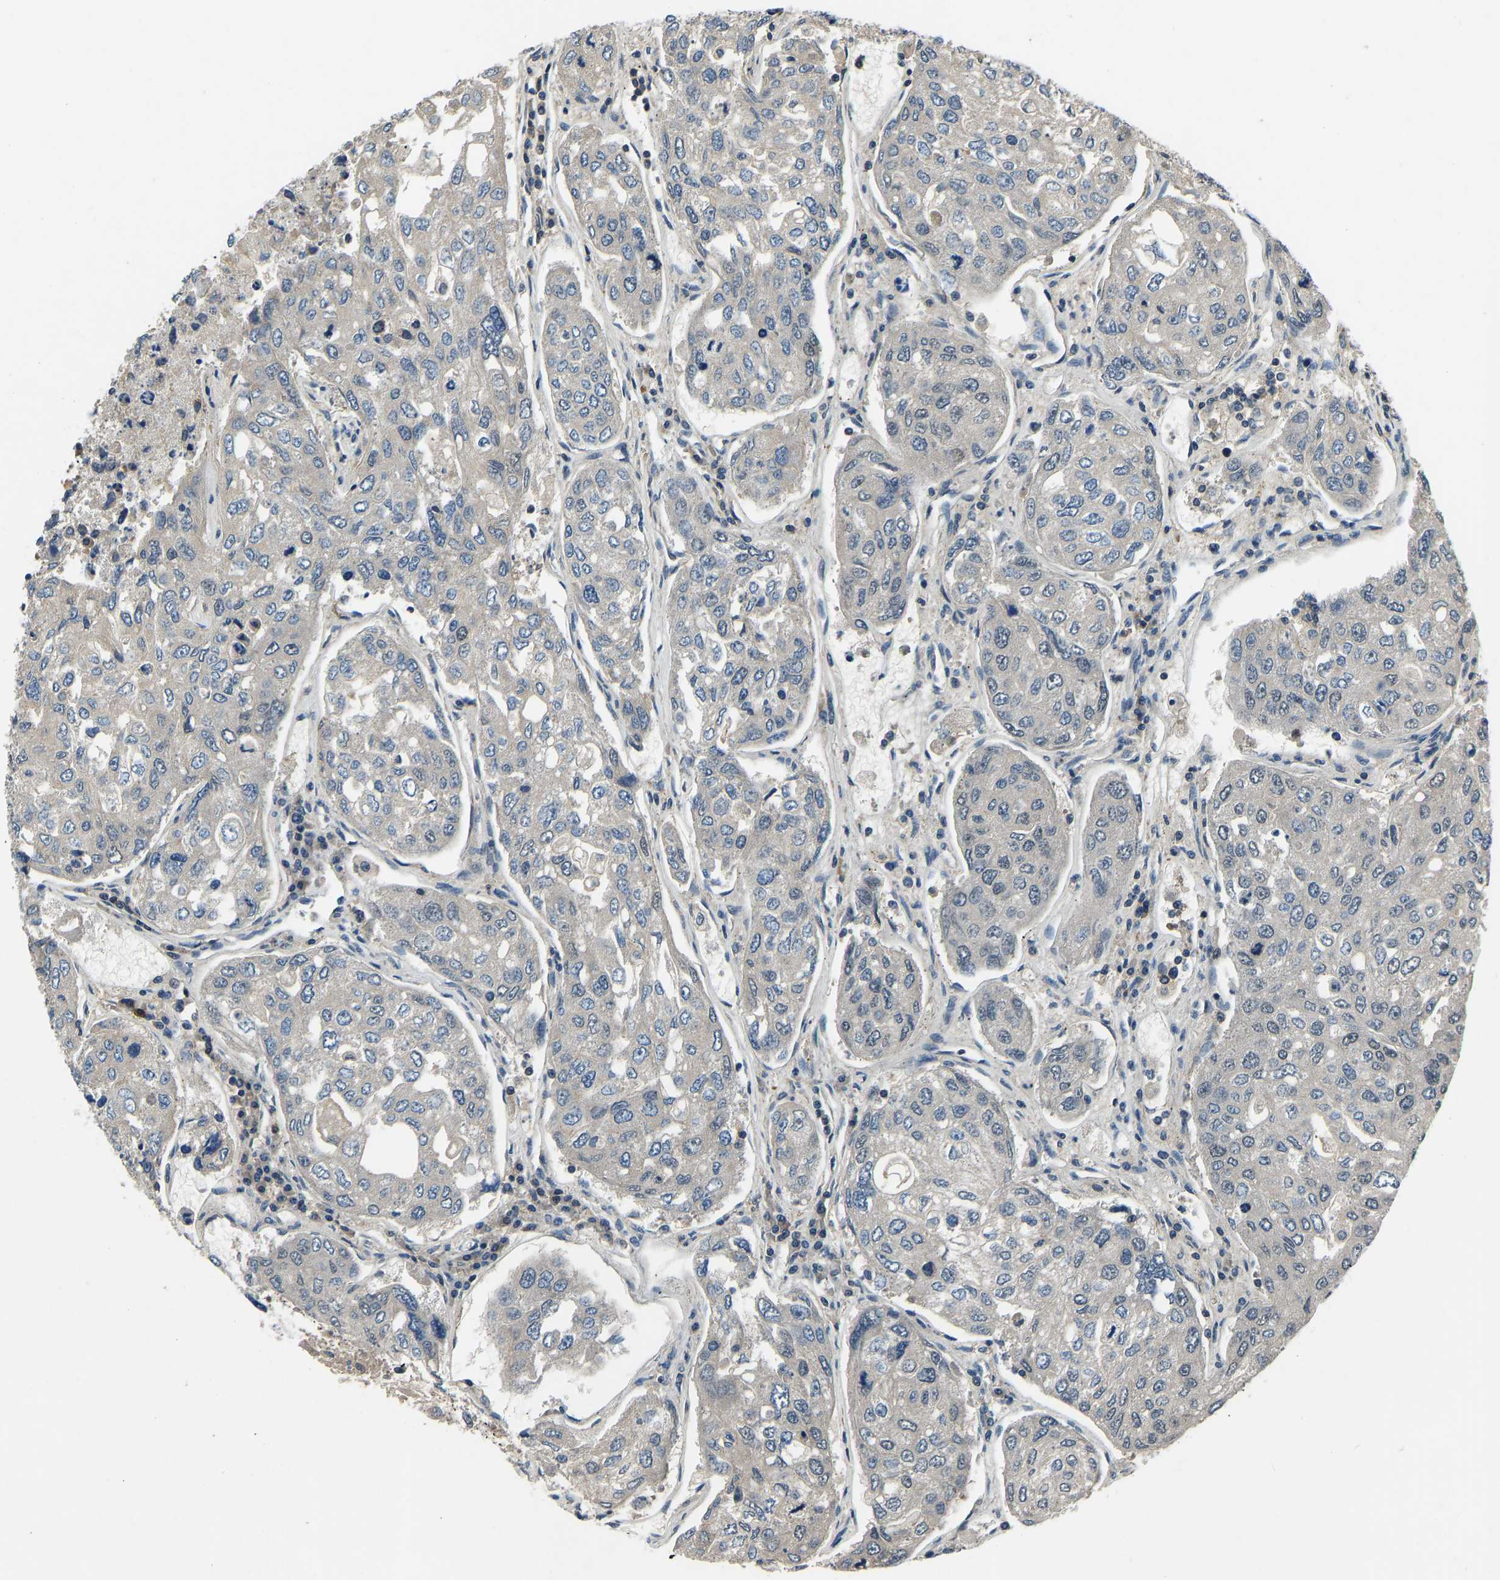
{"staining": {"intensity": "negative", "quantity": "none", "location": "none"}, "tissue": "urothelial cancer", "cell_type": "Tumor cells", "image_type": "cancer", "snomed": [{"axis": "morphology", "description": "Urothelial carcinoma, High grade"}, {"axis": "topography", "description": "Lymph node"}, {"axis": "topography", "description": "Urinary bladder"}], "caption": "This is a histopathology image of immunohistochemistry staining of urothelial cancer, which shows no expression in tumor cells. Brightfield microscopy of immunohistochemistry stained with DAB (brown) and hematoxylin (blue), captured at high magnification.", "gene": "RLIM", "patient": {"sex": "male", "age": 51}}